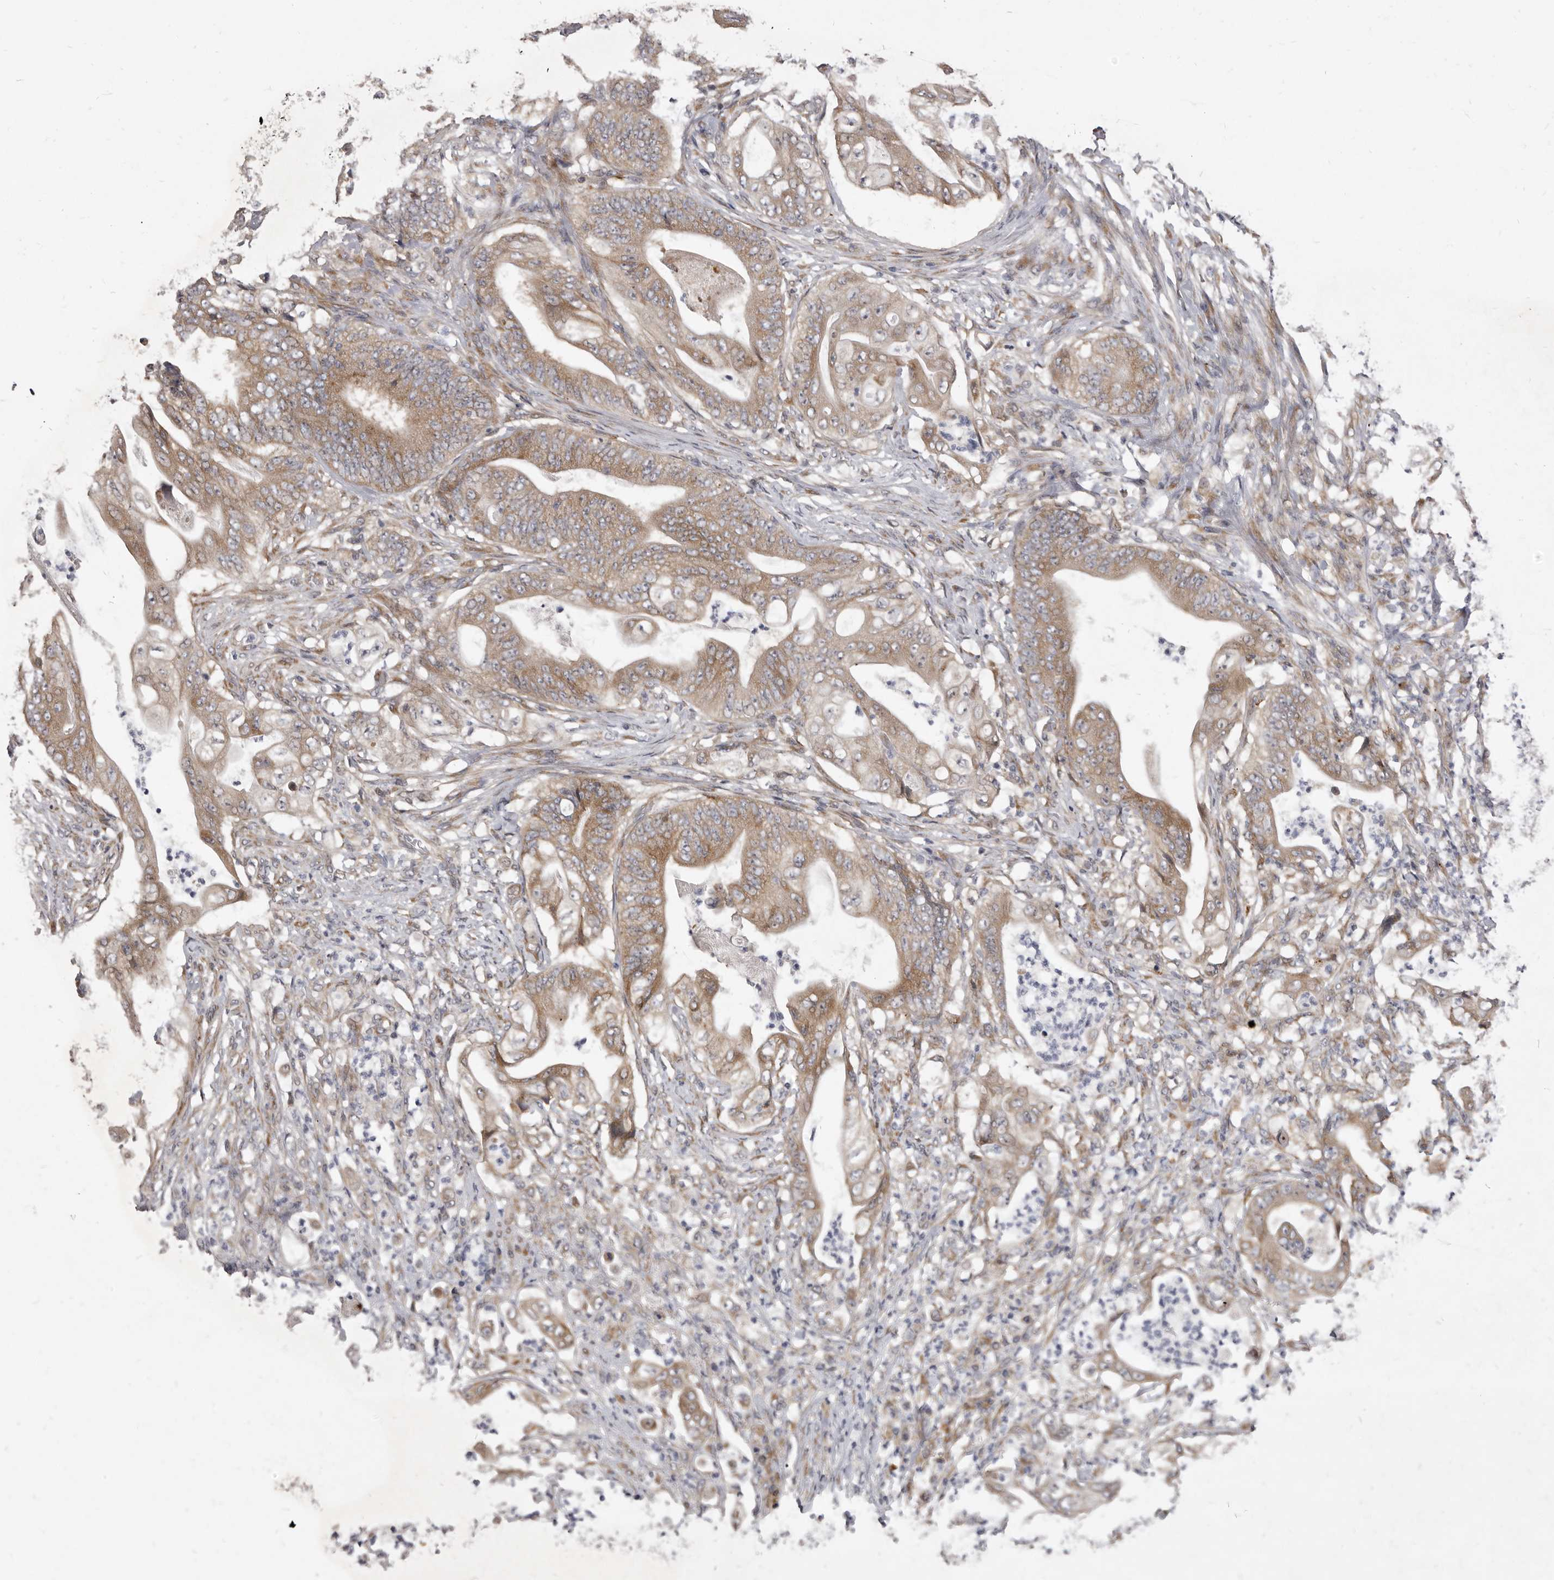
{"staining": {"intensity": "moderate", "quantity": ">75%", "location": "cytoplasmic/membranous"}, "tissue": "stomach cancer", "cell_type": "Tumor cells", "image_type": "cancer", "snomed": [{"axis": "morphology", "description": "Adenocarcinoma, NOS"}, {"axis": "topography", "description": "Stomach"}], "caption": "Stomach cancer was stained to show a protein in brown. There is medium levels of moderate cytoplasmic/membranous expression in approximately >75% of tumor cells.", "gene": "TBC1D8B", "patient": {"sex": "female", "age": 73}}